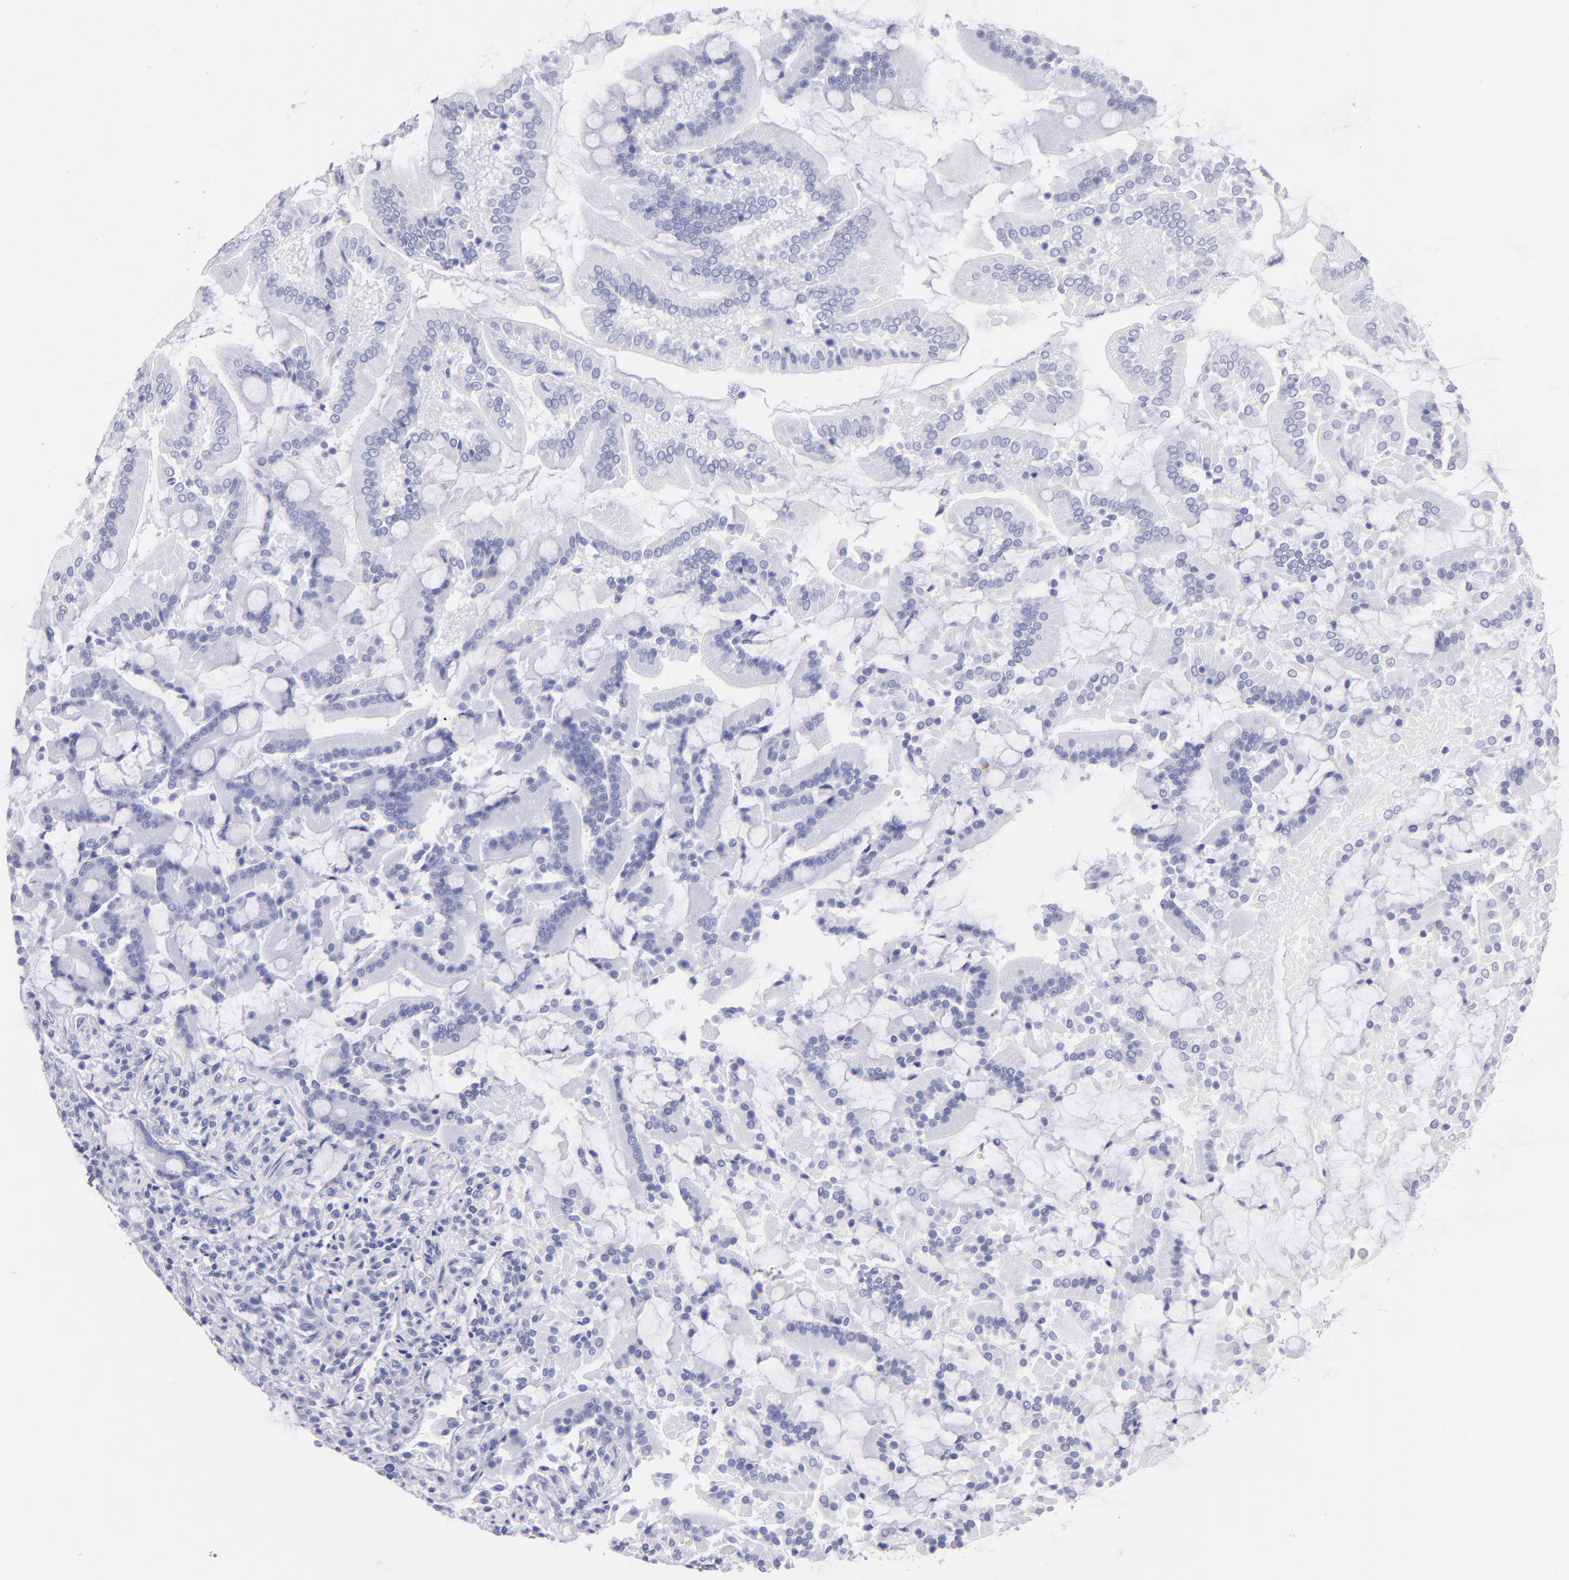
{"staining": {"intensity": "negative", "quantity": "none", "location": "none"}, "tissue": "duodenum", "cell_type": "Glandular cells", "image_type": "normal", "snomed": [{"axis": "morphology", "description": "Normal tissue, NOS"}, {"axis": "topography", "description": "Duodenum"}], "caption": "Histopathology image shows no significant protein staining in glandular cells of normal duodenum. Nuclei are stained in blue.", "gene": "PRPH", "patient": {"sex": "female", "age": 64}}